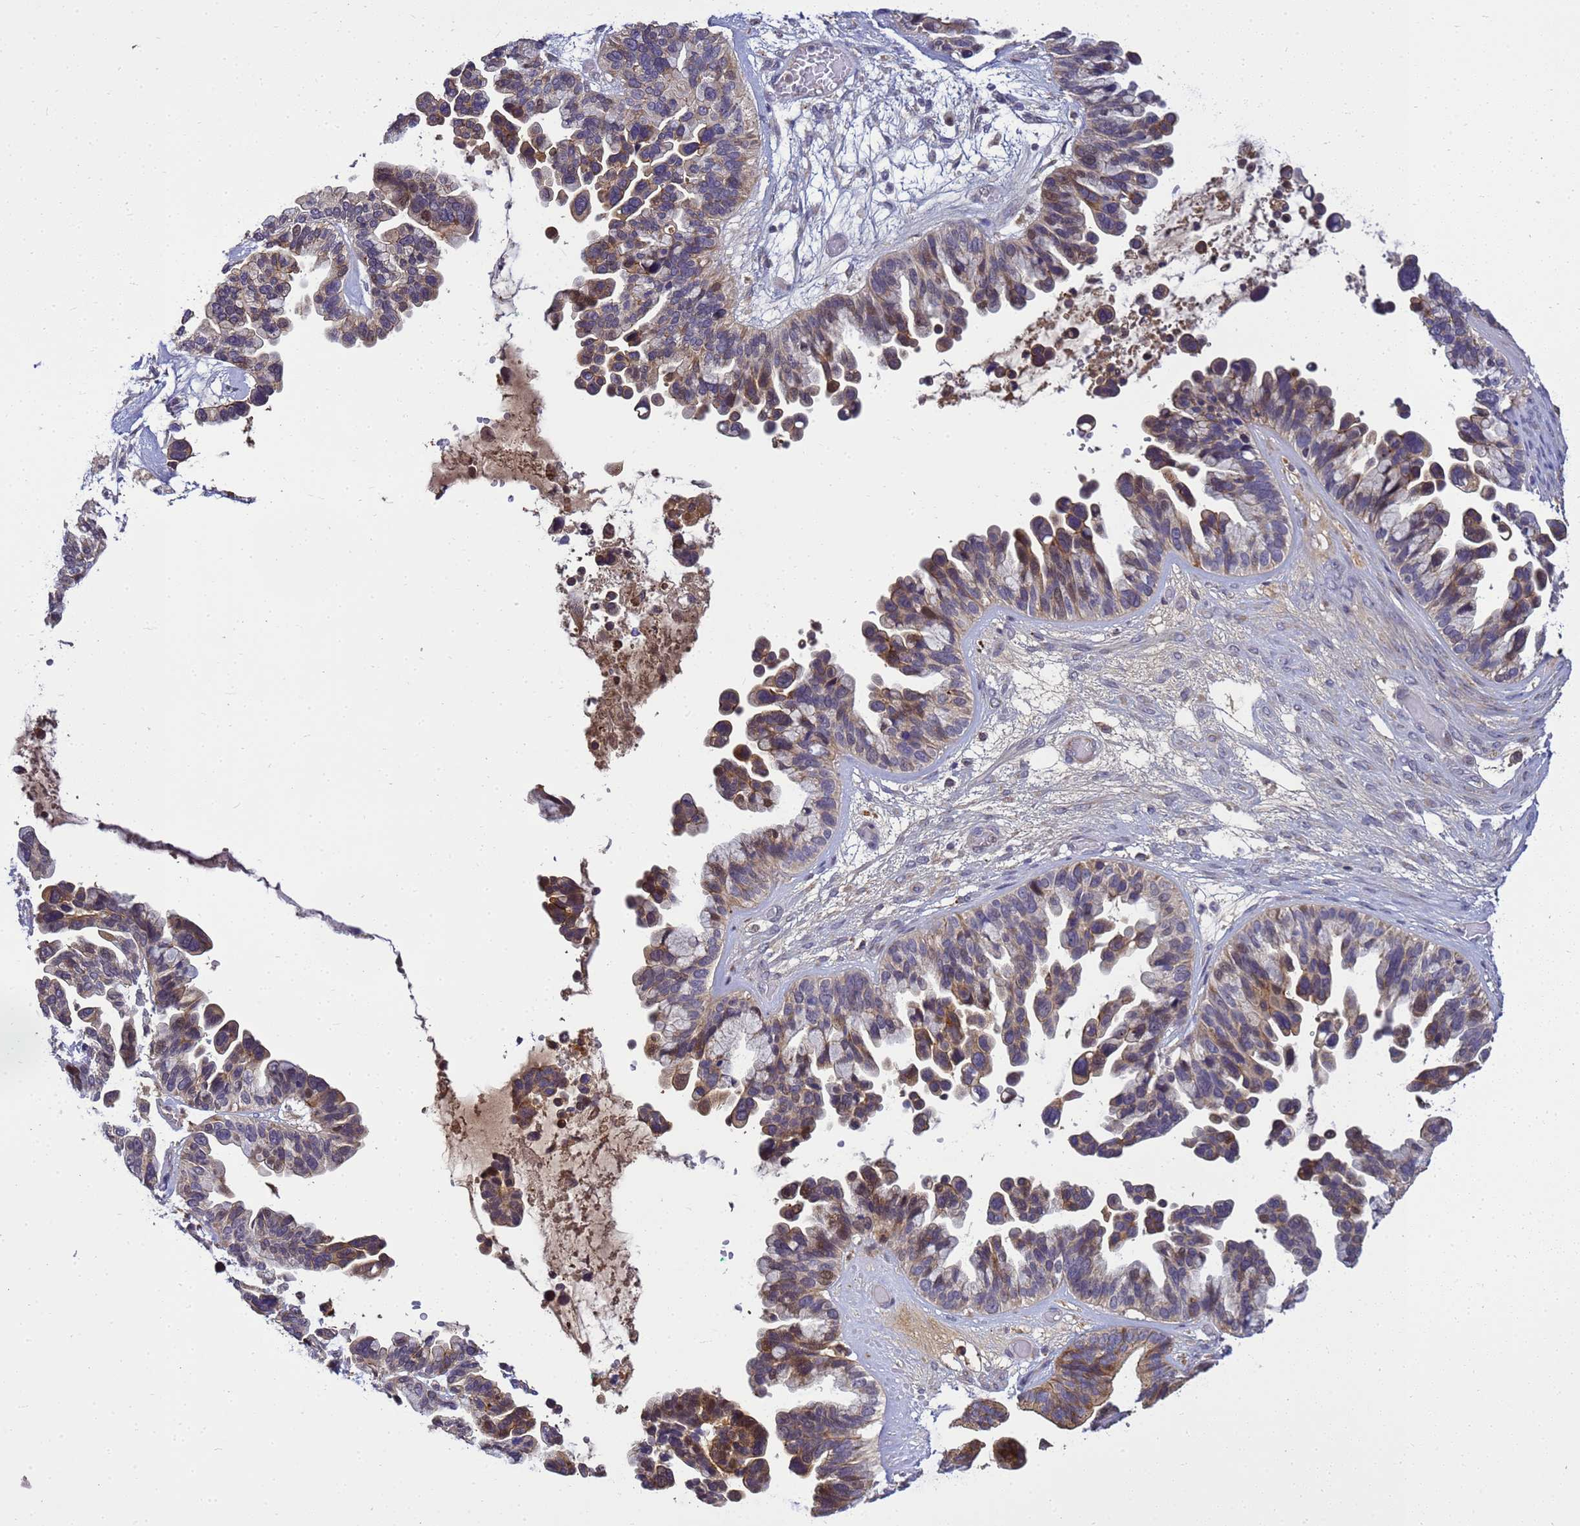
{"staining": {"intensity": "moderate", "quantity": ">75%", "location": "cytoplasmic/membranous"}, "tissue": "ovarian cancer", "cell_type": "Tumor cells", "image_type": "cancer", "snomed": [{"axis": "morphology", "description": "Cystadenocarcinoma, serous, NOS"}, {"axis": "topography", "description": "Ovary"}], "caption": "There is medium levels of moderate cytoplasmic/membranous expression in tumor cells of serous cystadenocarcinoma (ovarian), as demonstrated by immunohistochemical staining (brown color).", "gene": "TMEM74B", "patient": {"sex": "female", "age": 56}}